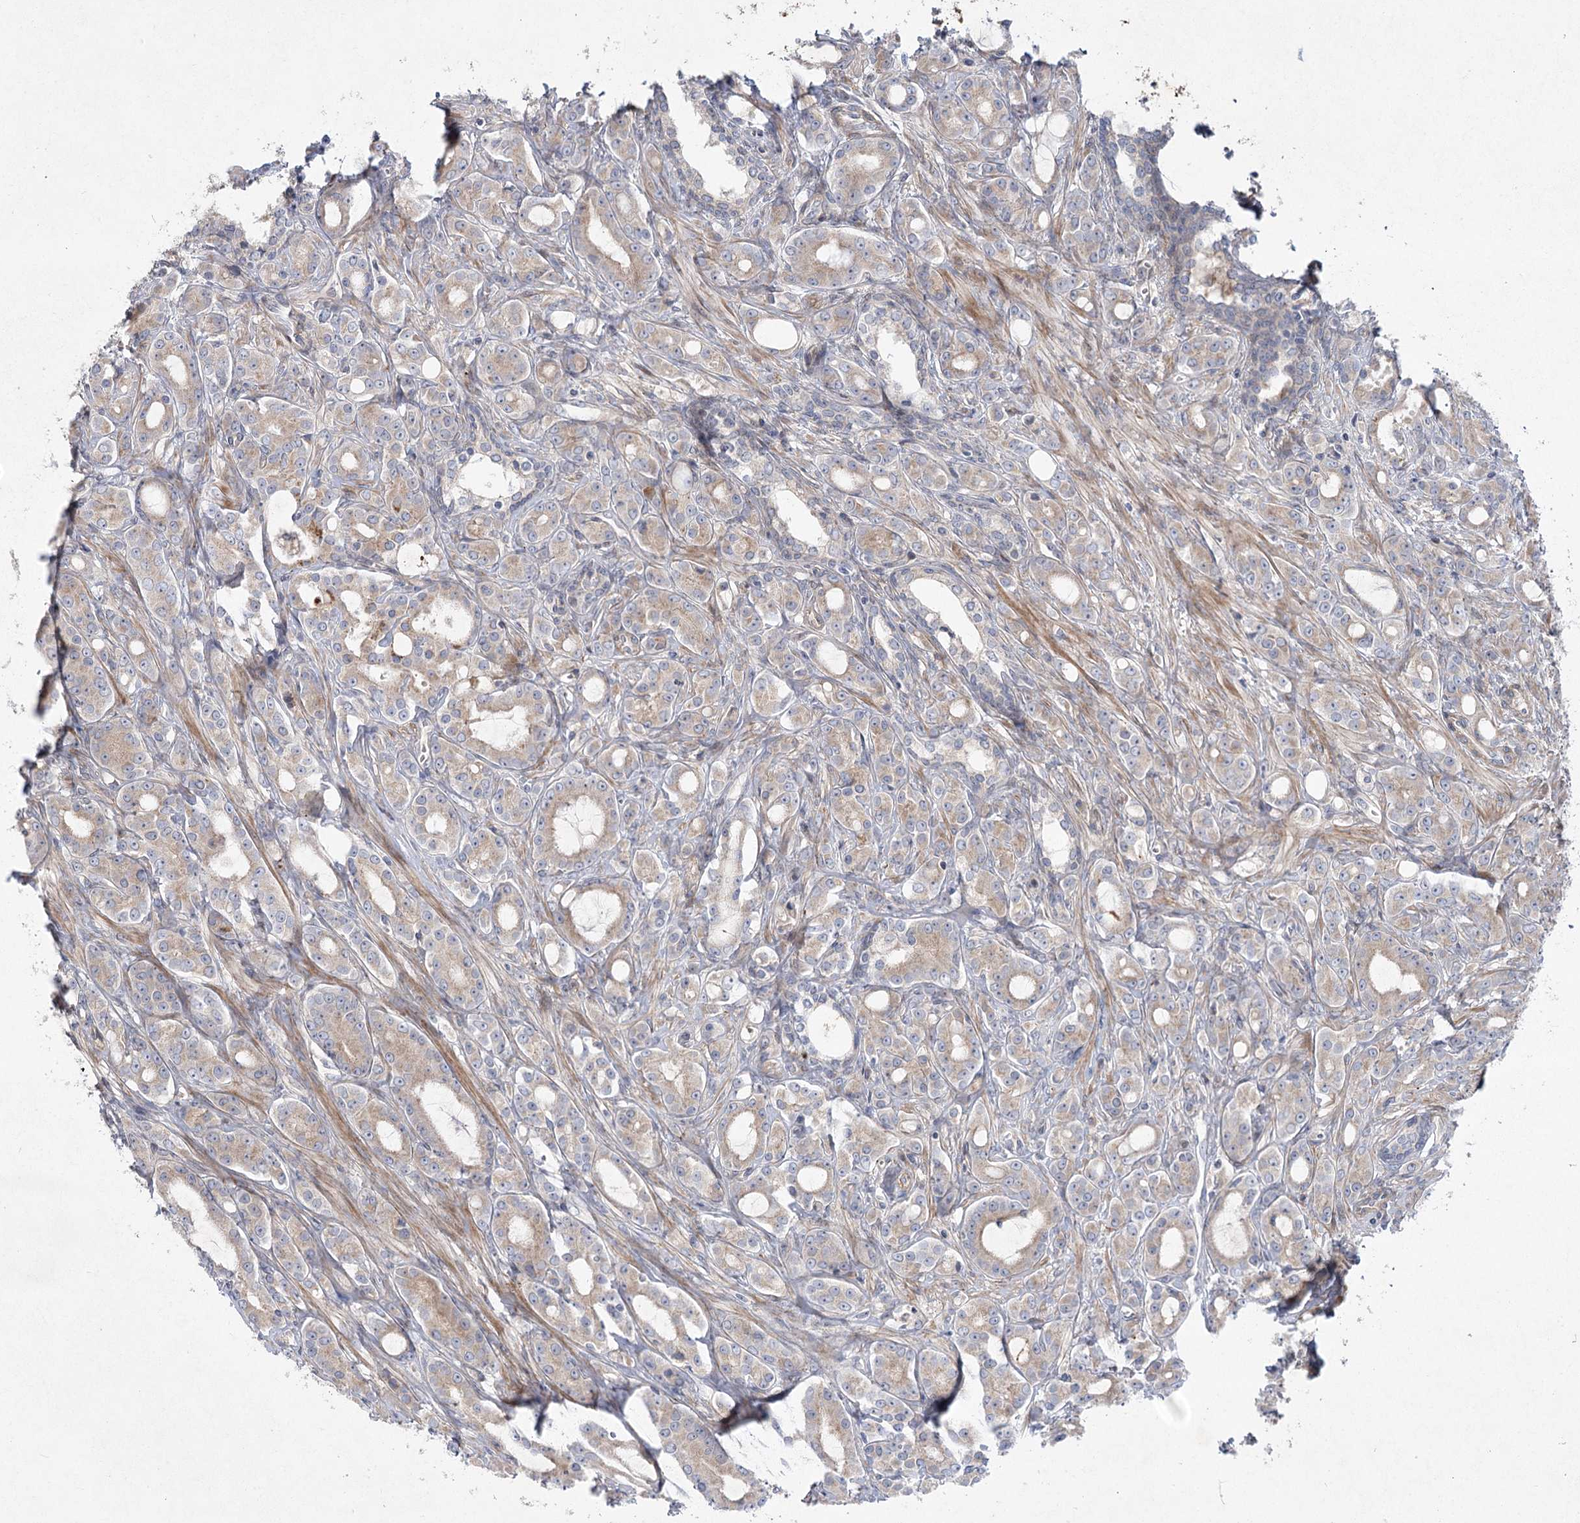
{"staining": {"intensity": "weak", "quantity": ">75%", "location": "cytoplasmic/membranous"}, "tissue": "prostate cancer", "cell_type": "Tumor cells", "image_type": "cancer", "snomed": [{"axis": "morphology", "description": "Adenocarcinoma, High grade"}, {"axis": "topography", "description": "Prostate"}], "caption": "Immunohistochemistry (IHC) staining of prostate cancer (high-grade adenocarcinoma), which shows low levels of weak cytoplasmic/membranous positivity in about >75% of tumor cells indicating weak cytoplasmic/membranous protein staining. The staining was performed using DAB (3,3'-diaminobenzidine) (brown) for protein detection and nuclei were counterstained in hematoxylin (blue).", "gene": "SH3BP5L", "patient": {"sex": "male", "age": 72}}